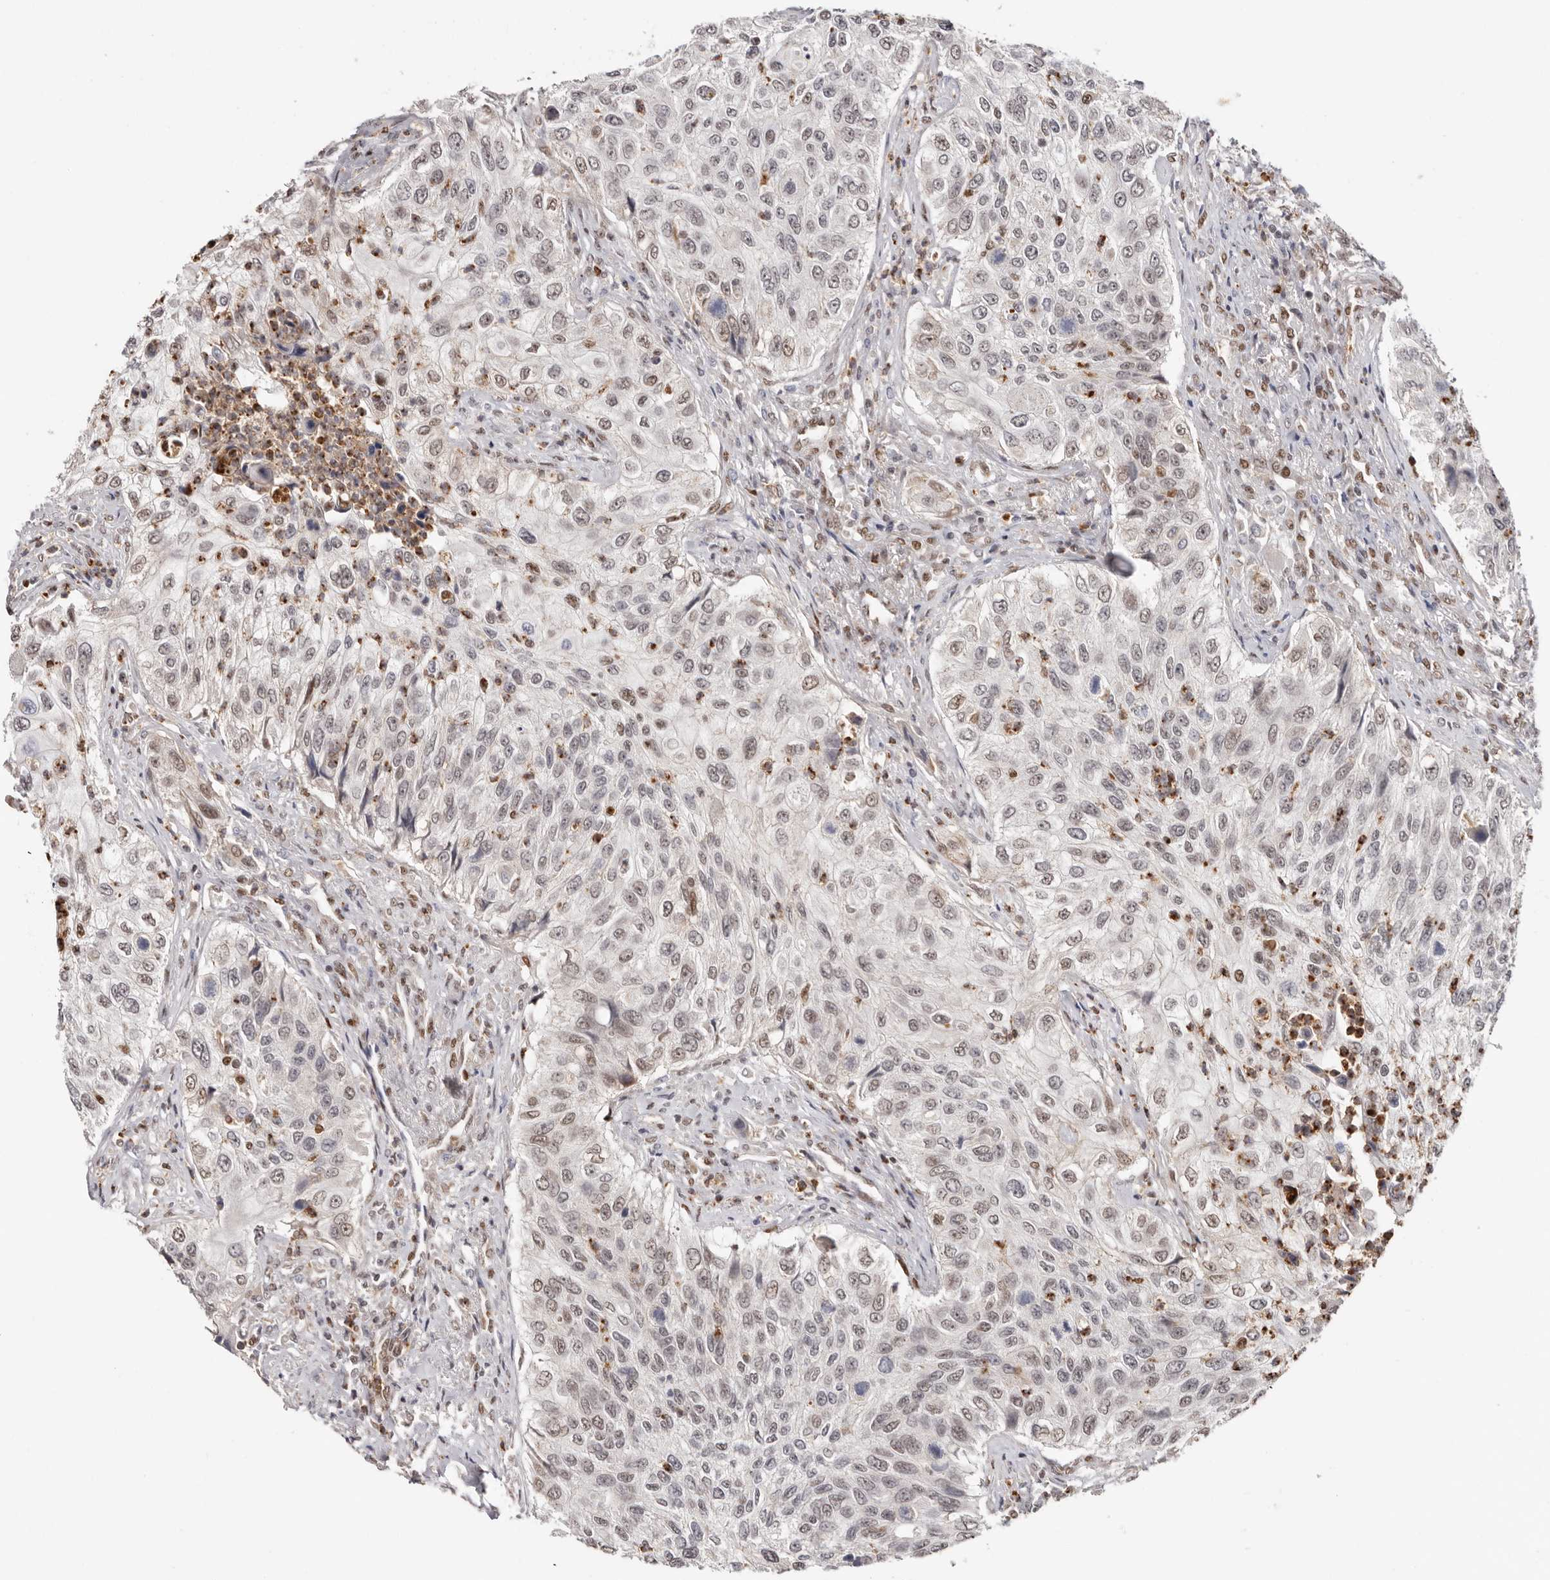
{"staining": {"intensity": "weak", "quantity": "<25%", "location": "nuclear"}, "tissue": "urothelial cancer", "cell_type": "Tumor cells", "image_type": "cancer", "snomed": [{"axis": "morphology", "description": "Urothelial carcinoma, High grade"}, {"axis": "topography", "description": "Urinary bladder"}], "caption": "This is an IHC photomicrograph of human urothelial cancer. There is no positivity in tumor cells.", "gene": "SMAD7", "patient": {"sex": "female", "age": 60}}